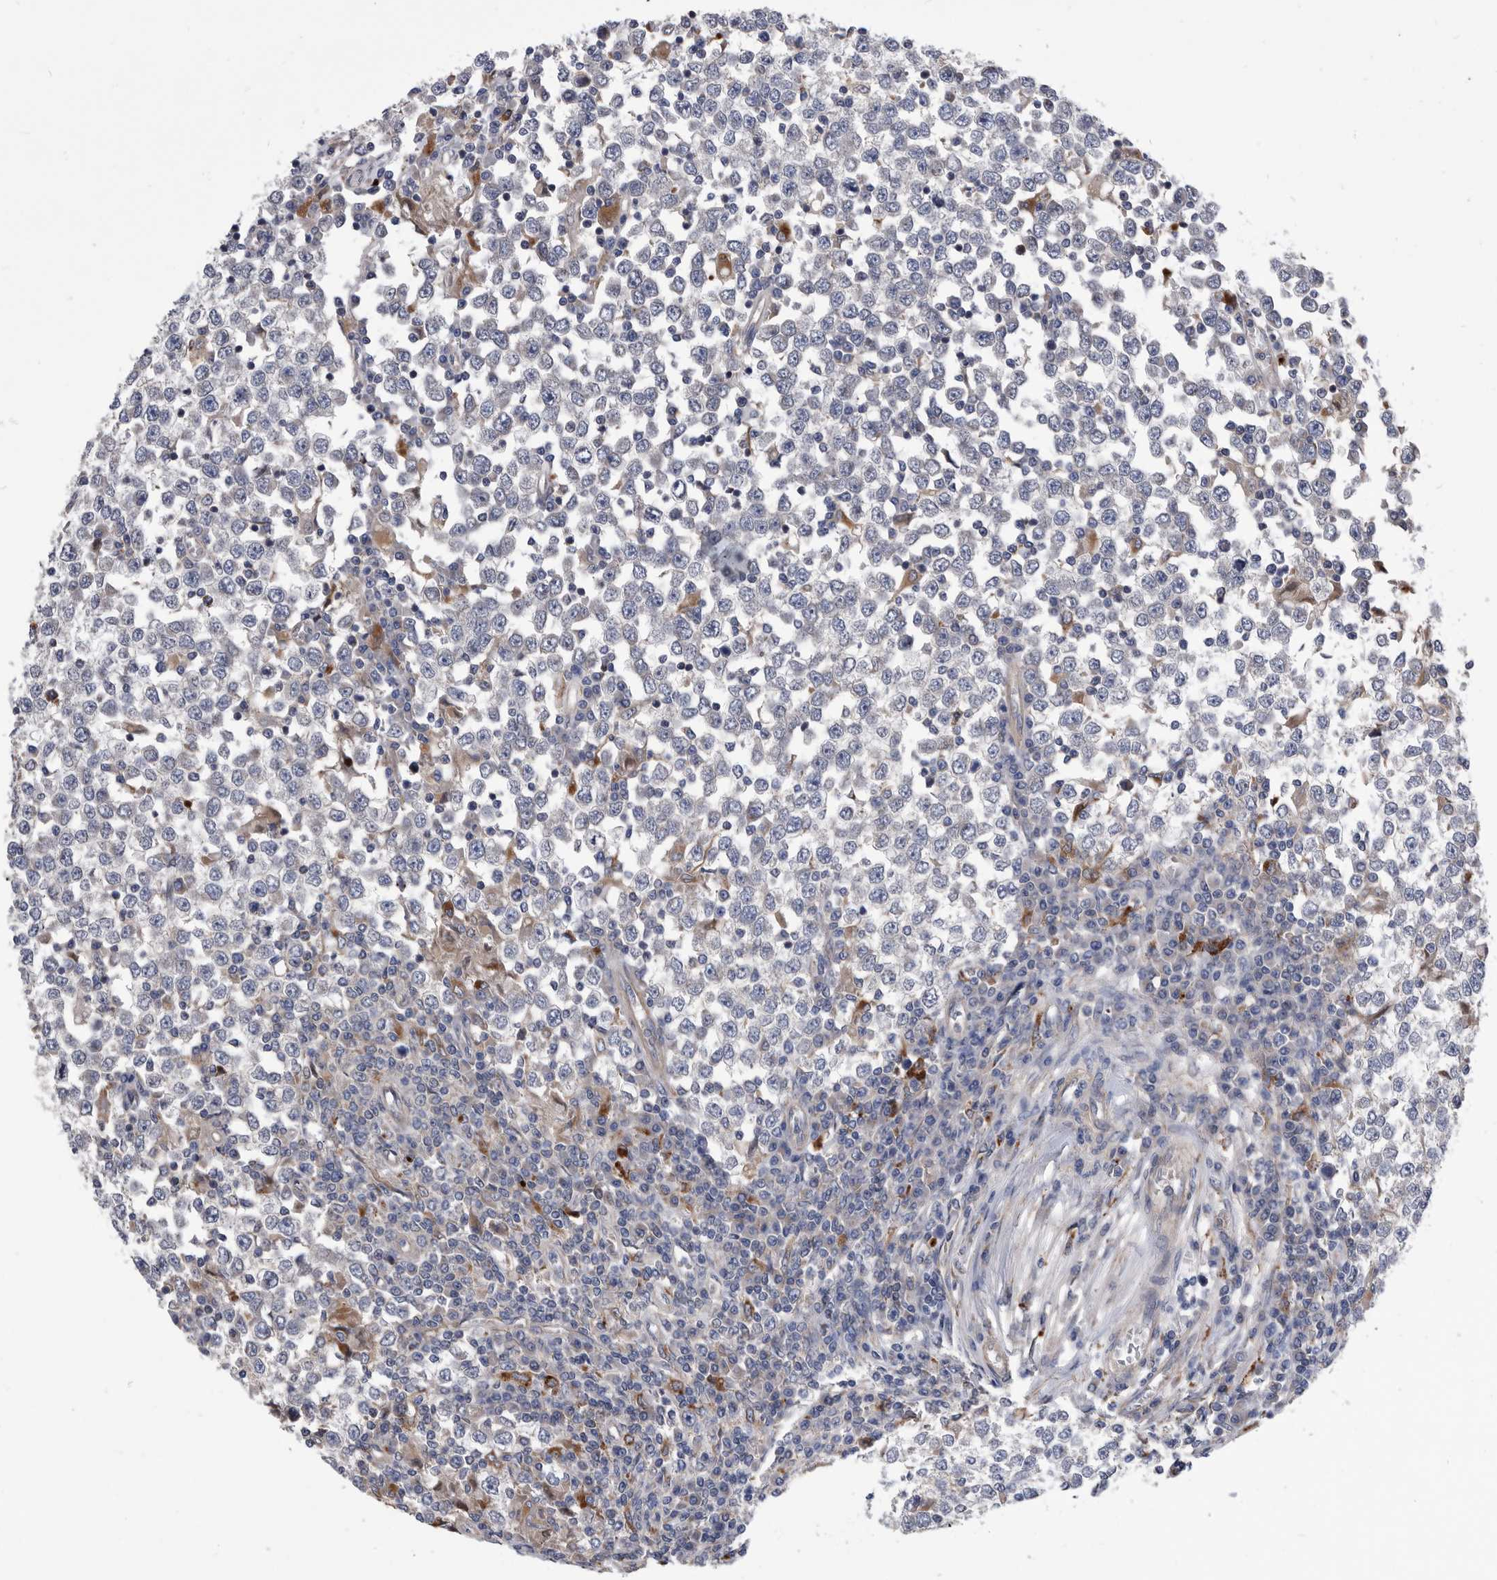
{"staining": {"intensity": "negative", "quantity": "none", "location": "none"}, "tissue": "testis cancer", "cell_type": "Tumor cells", "image_type": "cancer", "snomed": [{"axis": "morphology", "description": "Seminoma, NOS"}, {"axis": "topography", "description": "Testis"}], "caption": "A histopathology image of human testis cancer (seminoma) is negative for staining in tumor cells.", "gene": "BAIAP3", "patient": {"sex": "male", "age": 65}}